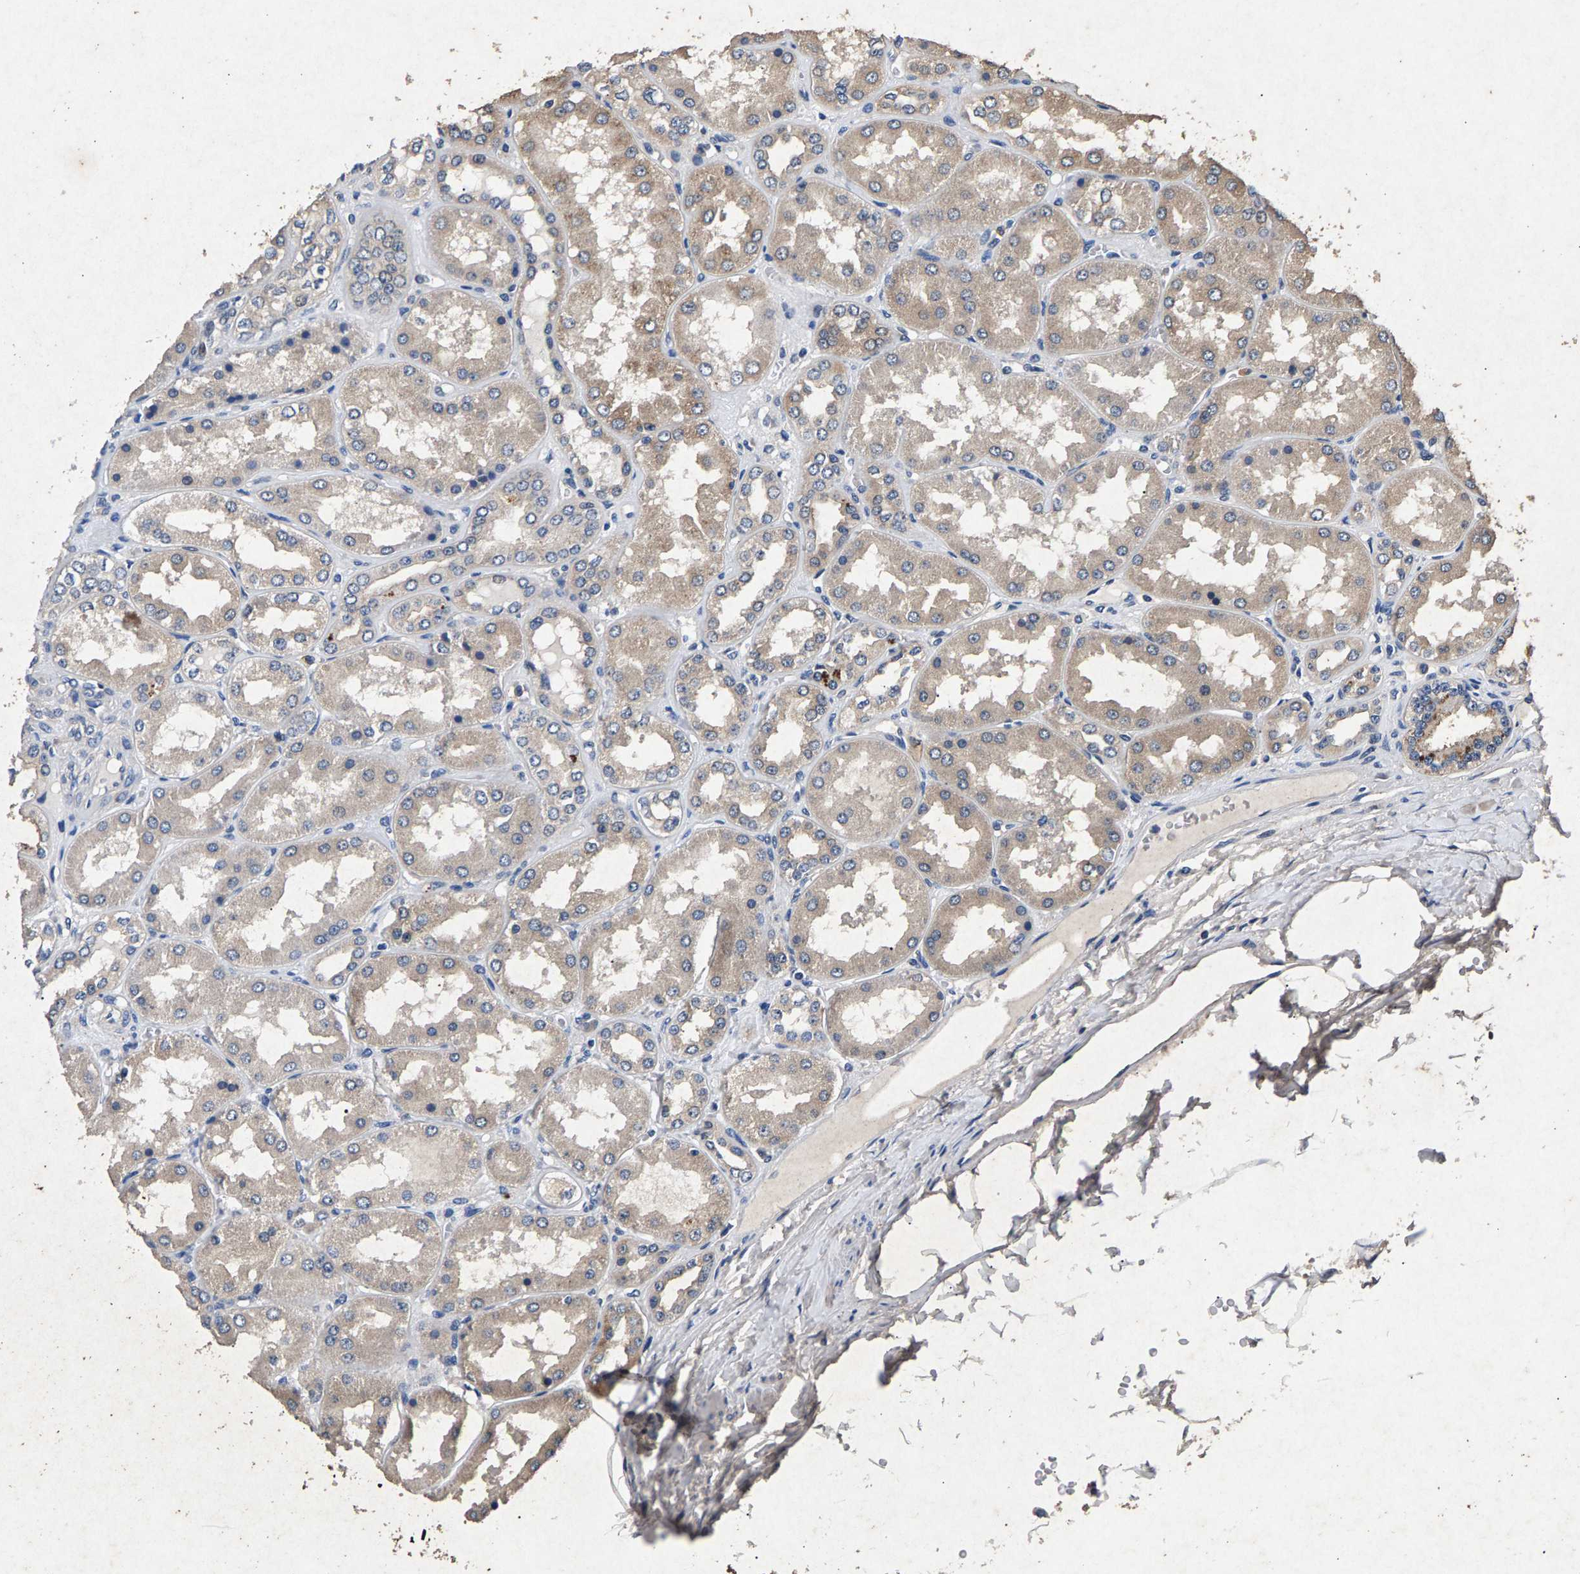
{"staining": {"intensity": "negative", "quantity": "none", "location": "none"}, "tissue": "kidney", "cell_type": "Cells in glomeruli", "image_type": "normal", "snomed": [{"axis": "morphology", "description": "Normal tissue, NOS"}, {"axis": "topography", "description": "Kidney"}], "caption": "The image reveals no staining of cells in glomeruli in unremarkable kidney. (DAB (3,3'-diaminobenzidine) immunohistochemistry (IHC) with hematoxylin counter stain).", "gene": "PPP1CC", "patient": {"sex": "female", "age": 56}}